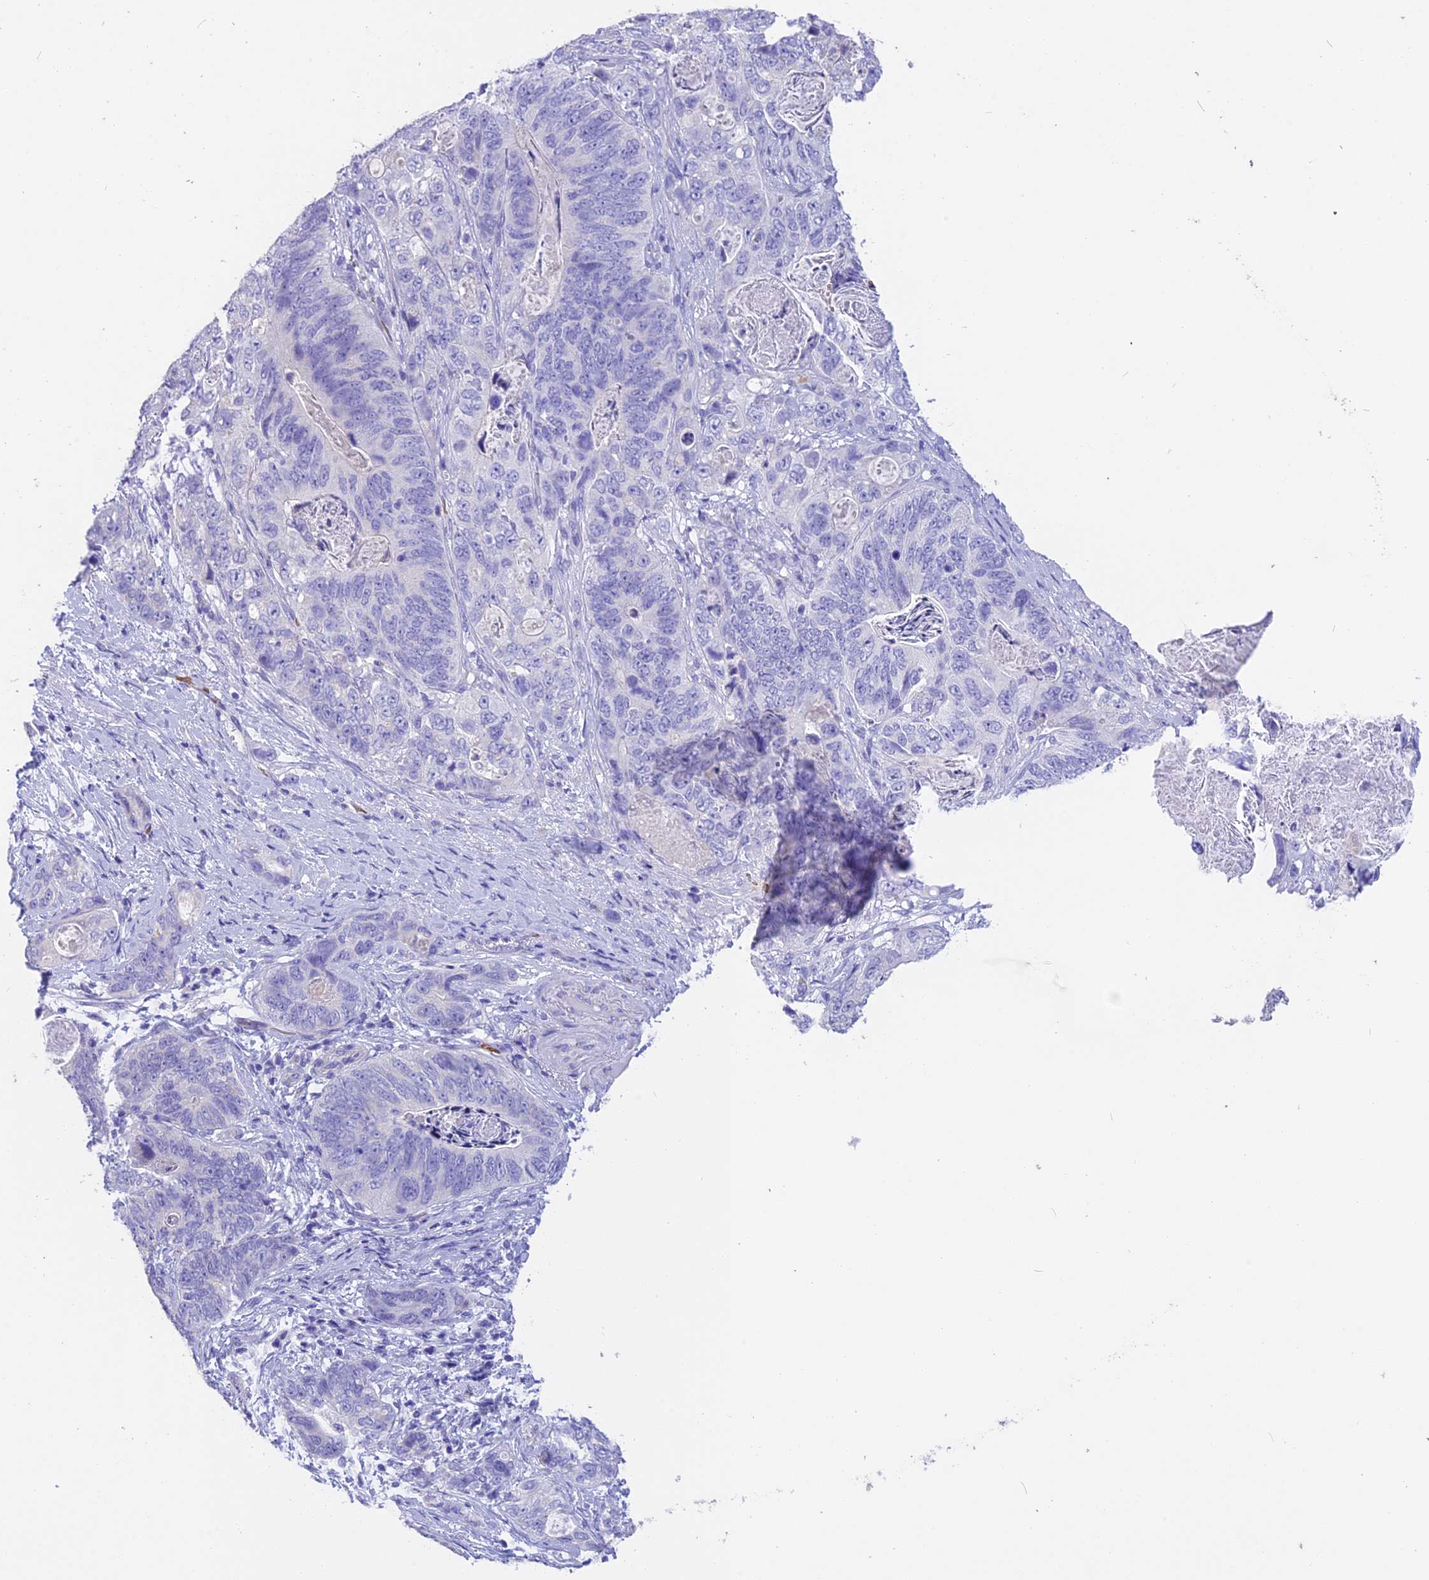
{"staining": {"intensity": "negative", "quantity": "none", "location": "none"}, "tissue": "stomach cancer", "cell_type": "Tumor cells", "image_type": "cancer", "snomed": [{"axis": "morphology", "description": "Normal tissue, NOS"}, {"axis": "morphology", "description": "Adenocarcinoma, NOS"}, {"axis": "topography", "description": "Stomach"}], "caption": "The IHC histopathology image has no significant staining in tumor cells of adenocarcinoma (stomach) tissue. (DAB (3,3'-diaminobenzidine) immunohistochemistry (IHC) with hematoxylin counter stain).", "gene": "TNNC2", "patient": {"sex": "female", "age": 89}}